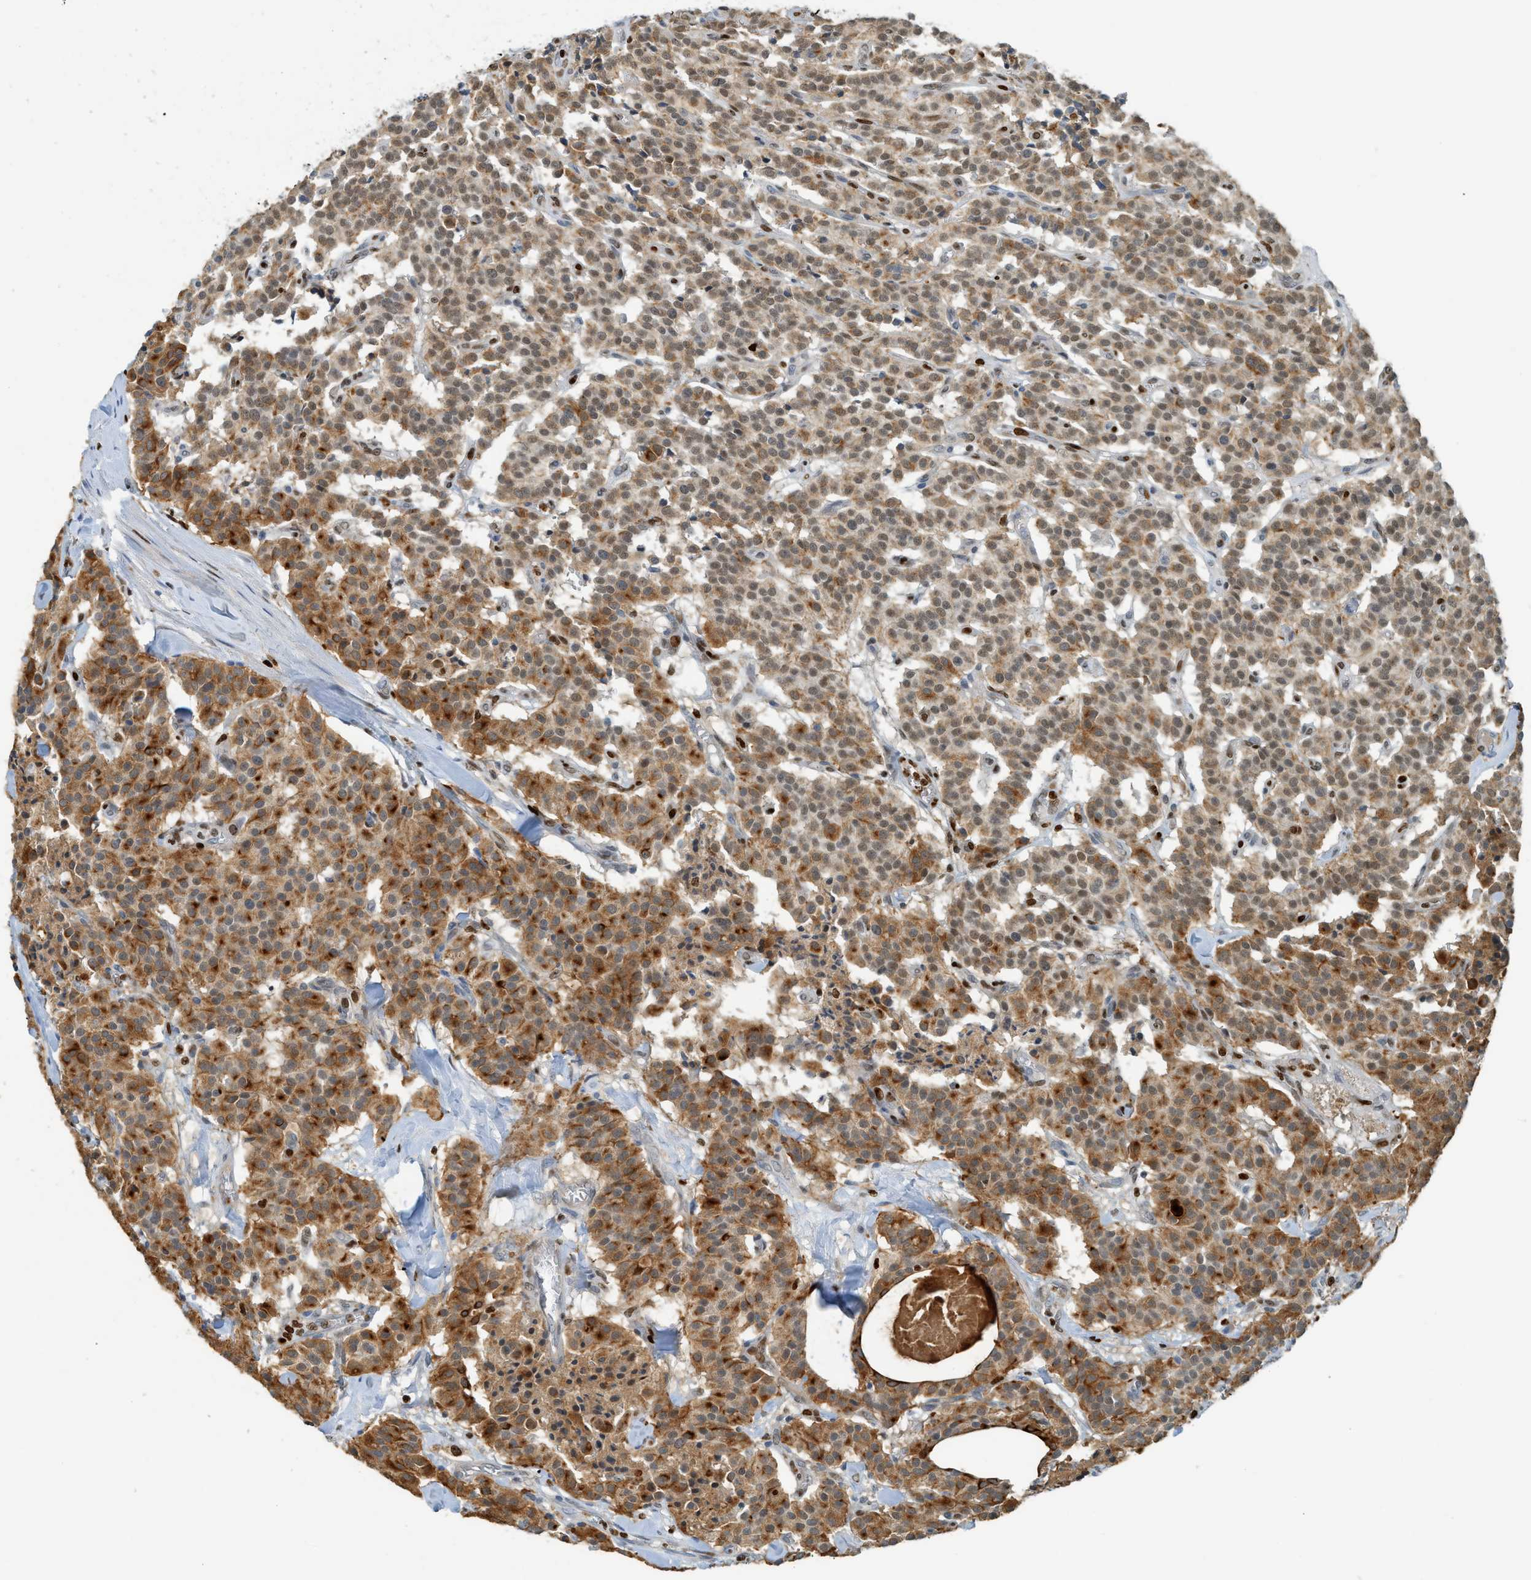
{"staining": {"intensity": "moderate", "quantity": ">75%", "location": "cytoplasmic/membranous,nuclear"}, "tissue": "carcinoid", "cell_type": "Tumor cells", "image_type": "cancer", "snomed": [{"axis": "morphology", "description": "Carcinoid, malignant, NOS"}, {"axis": "topography", "description": "Lung"}], "caption": "This is an image of immunohistochemistry staining of carcinoid, which shows moderate positivity in the cytoplasmic/membranous and nuclear of tumor cells.", "gene": "SH3D19", "patient": {"sex": "male", "age": 30}}